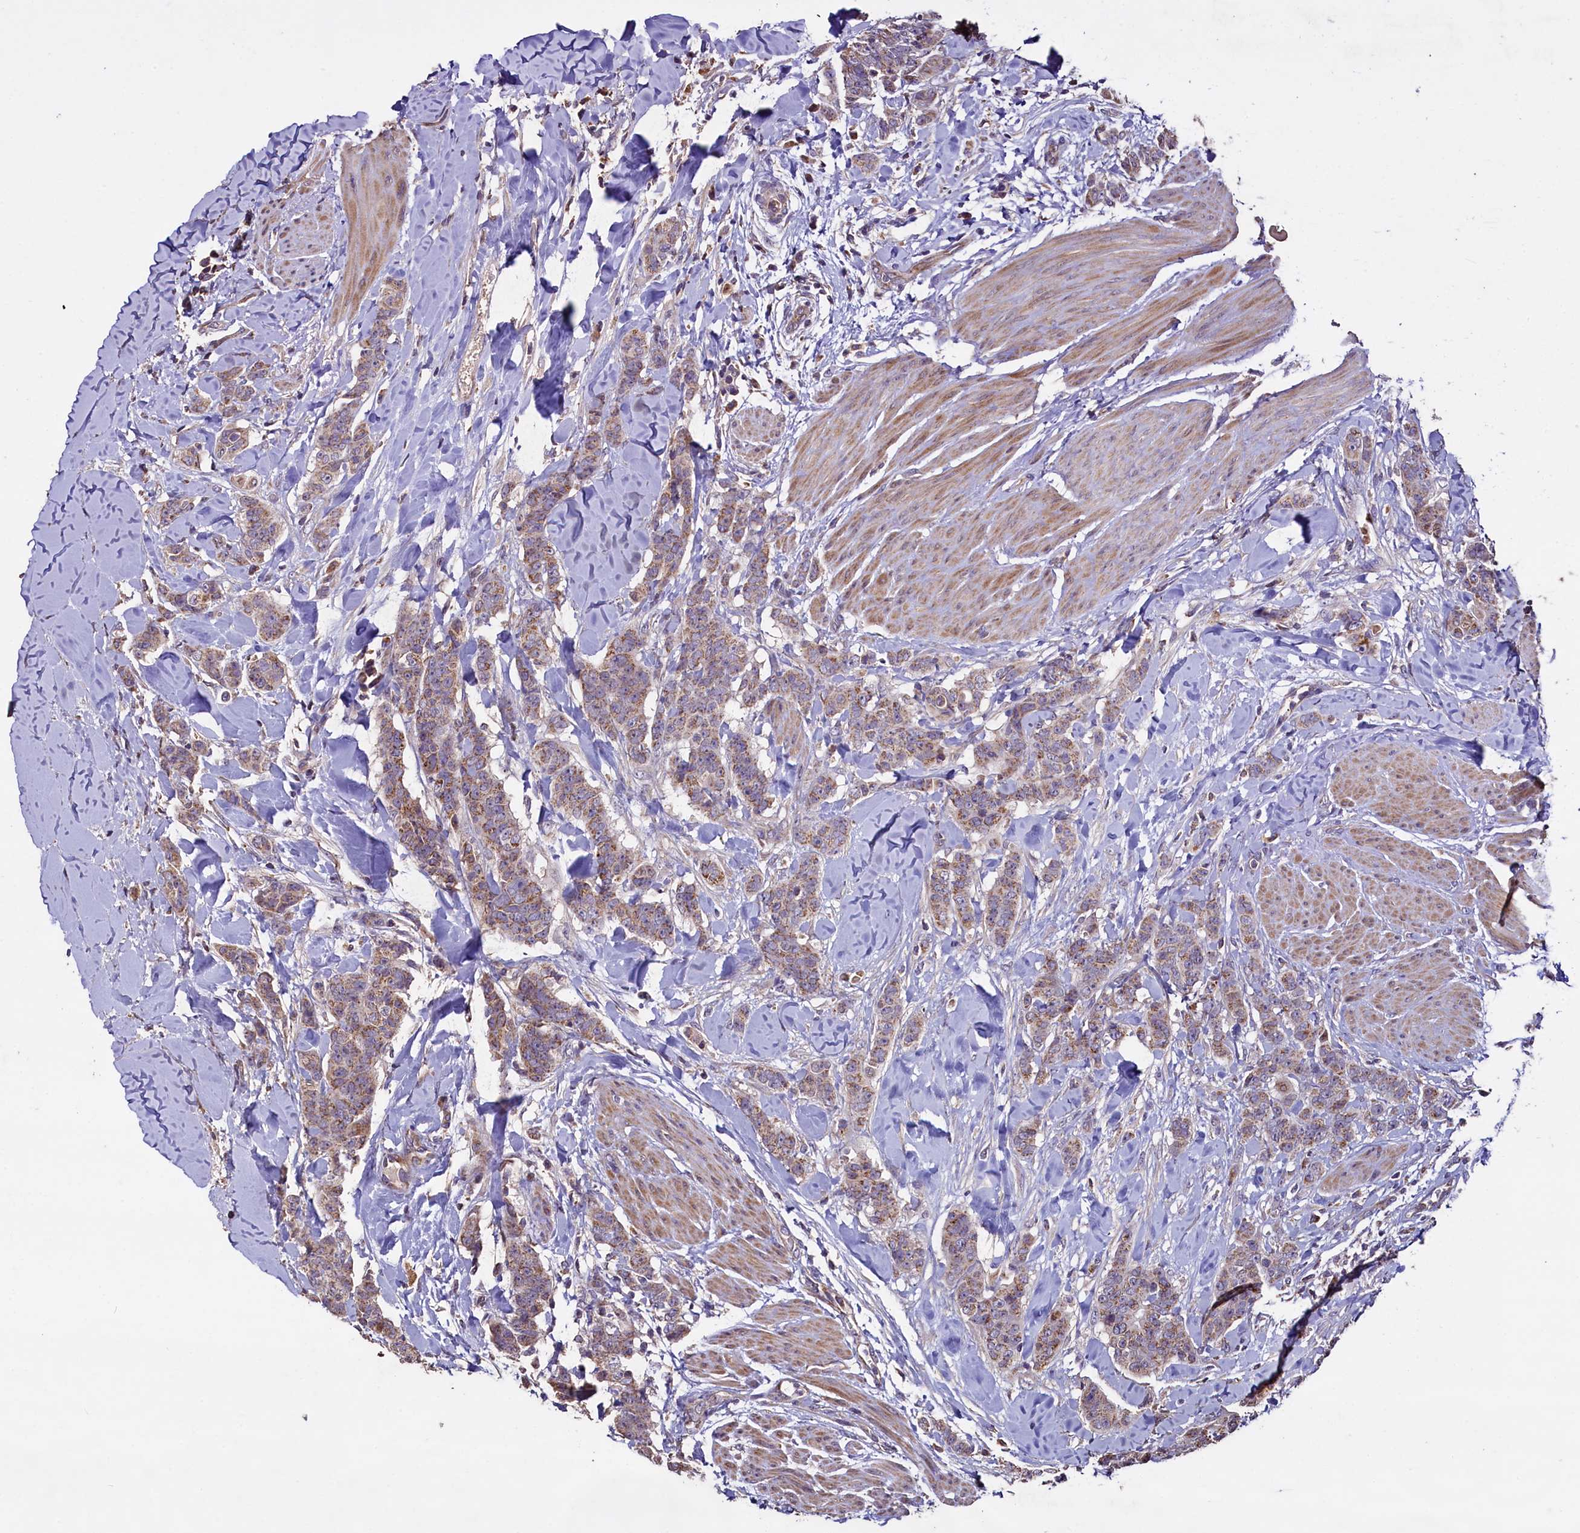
{"staining": {"intensity": "moderate", "quantity": ">75%", "location": "cytoplasmic/membranous"}, "tissue": "breast cancer", "cell_type": "Tumor cells", "image_type": "cancer", "snomed": [{"axis": "morphology", "description": "Duct carcinoma"}, {"axis": "topography", "description": "Breast"}], "caption": "About >75% of tumor cells in breast infiltrating ductal carcinoma demonstrate moderate cytoplasmic/membranous protein expression as visualized by brown immunohistochemical staining.", "gene": "COQ9", "patient": {"sex": "female", "age": 40}}